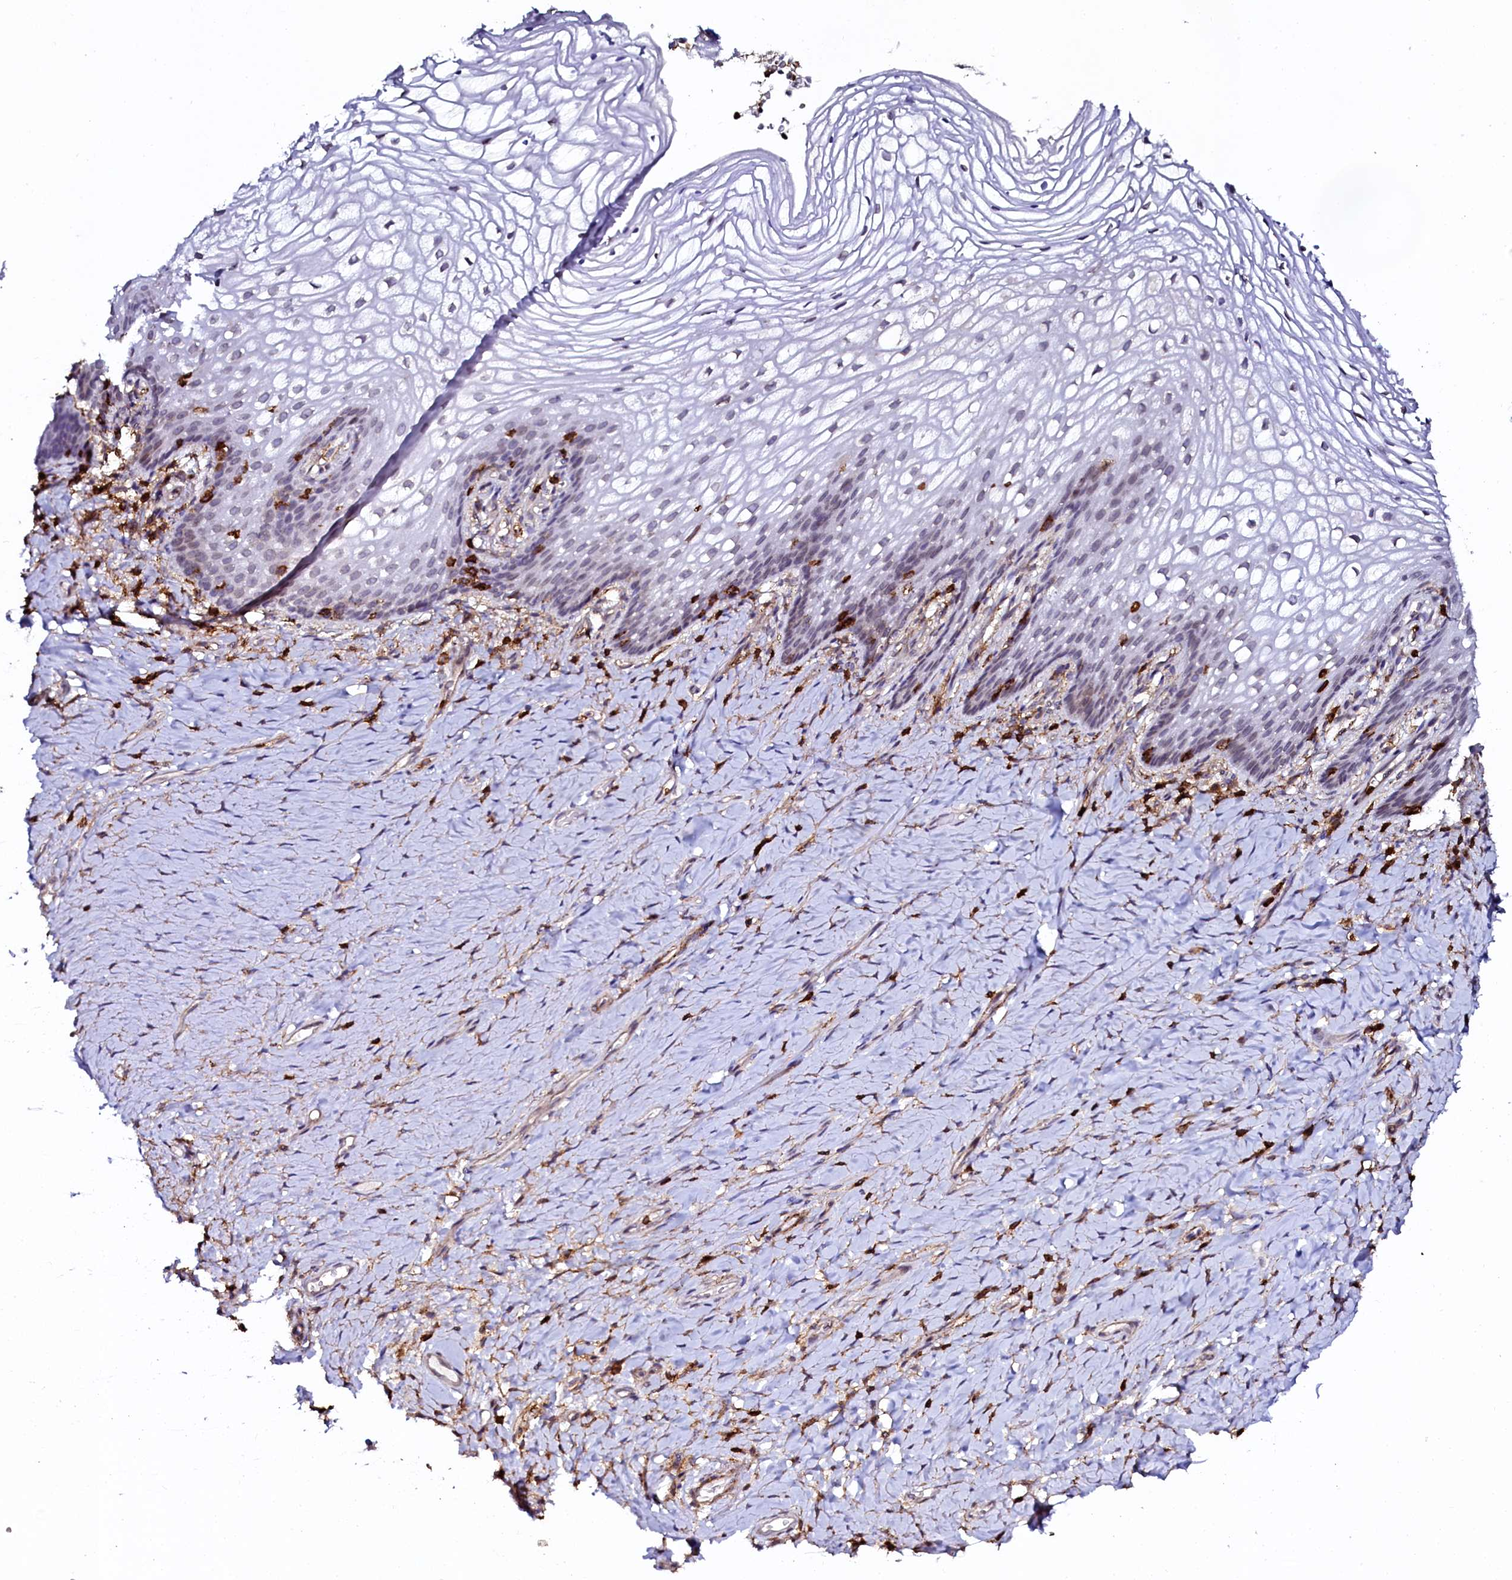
{"staining": {"intensity": "negative", "quantity": "none", "location": "none"}, "tissue": "vagina", "cell_type": "Squamous epithelial cells", "image_type": "normal", "snomed": [{"axis": "morphology", "description": "Normal tissue, NOS"}, {"axis": "topography", "description": "Vagina"}], "caption": "The histopathology image demonstrates no significant staining in squamous epithelial cells of vagina.", "gene": "AAAS", "patient": {"sex": "female", "age": 60}}